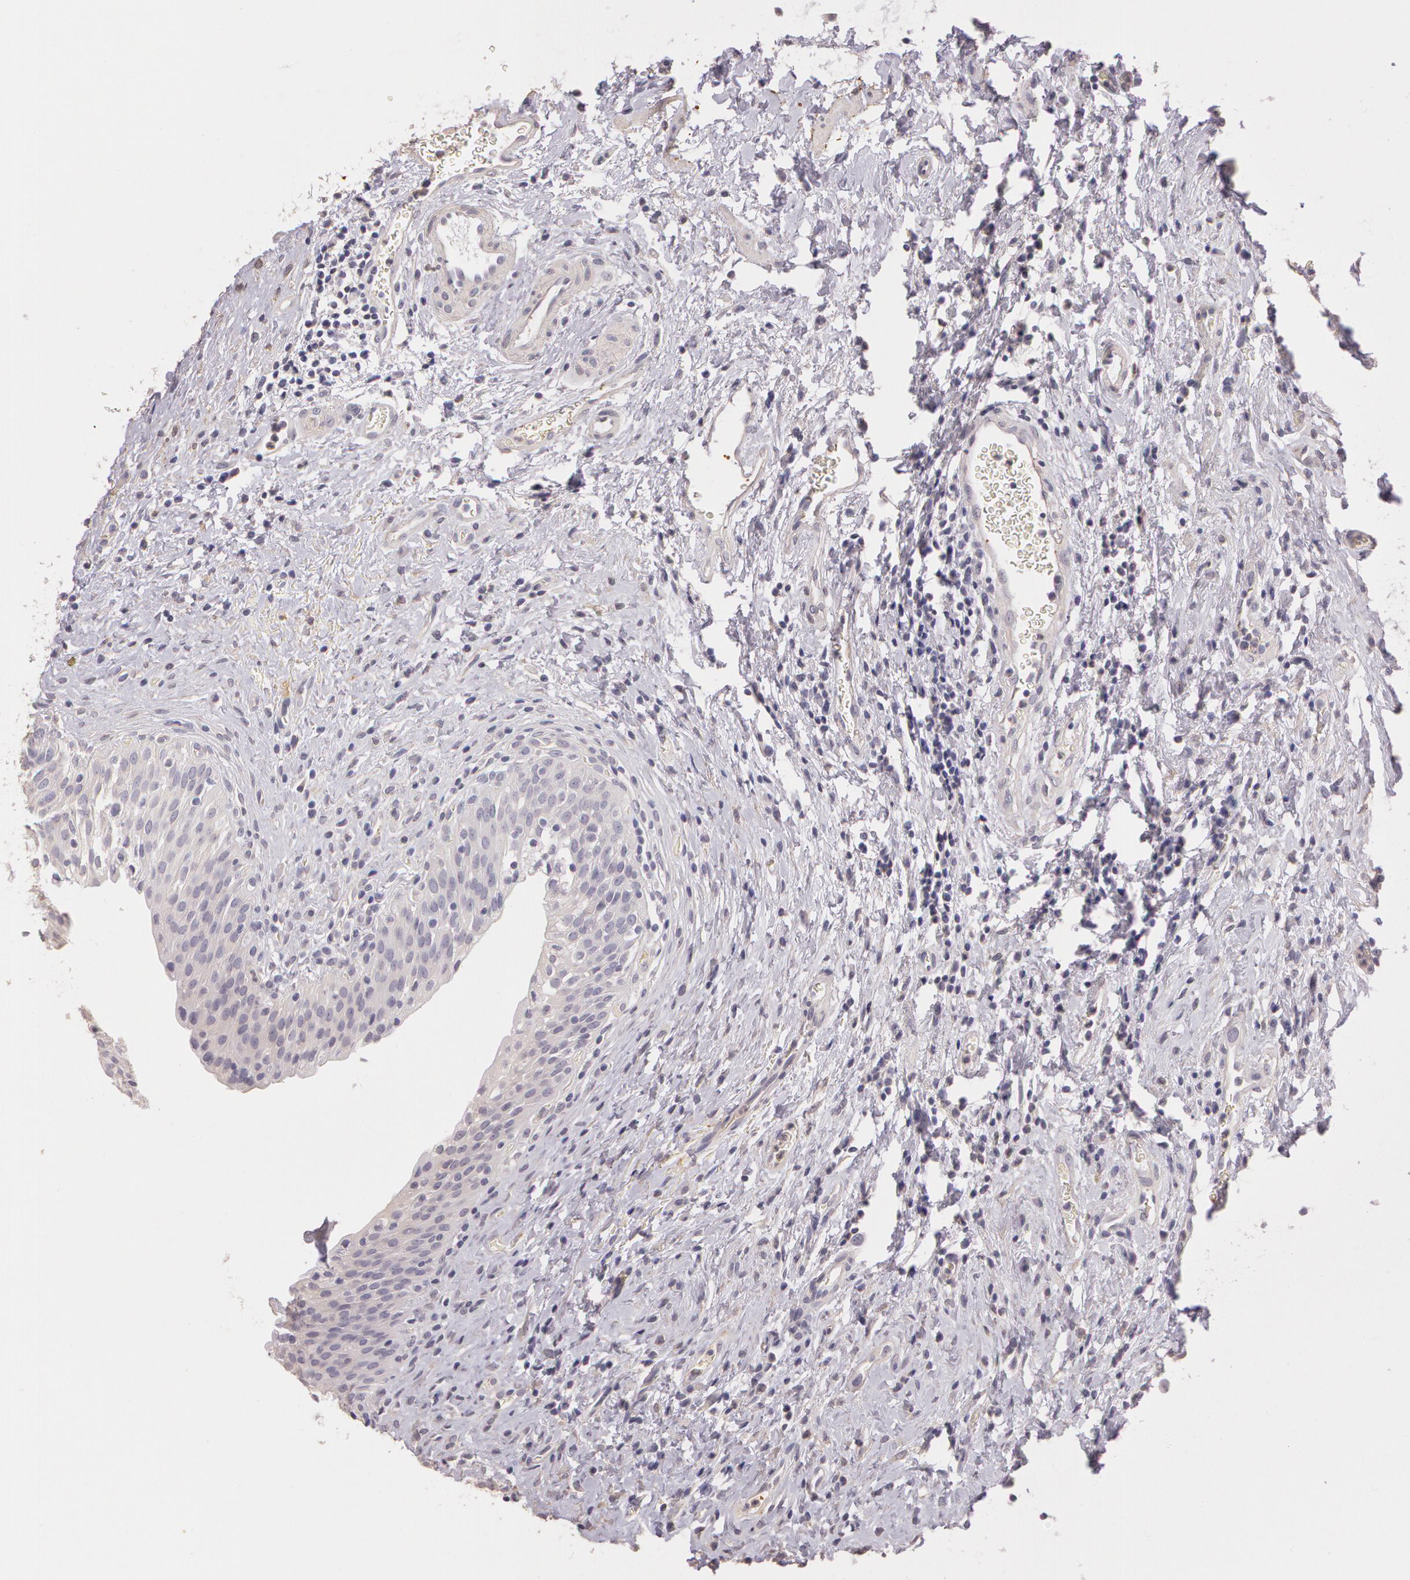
{"staining": {"intensity": "negative", "quantity": "none", "location": "none"}, "tissue": "urinary bladder", "cell_type": "Urothelial cells", "image_type": "normal", "snomed": [{"axis": "morphology", "description": "Normal tissue, NOS"}, {"axis": "topography", "description": "Urinary bladder"}], "caption": "This is an IHC micrograph of unremarkable urinary bladder. There is no staining in urothelial cells.", "gene": "G2E3", "patient": {"sex": "male", "age": 51}}